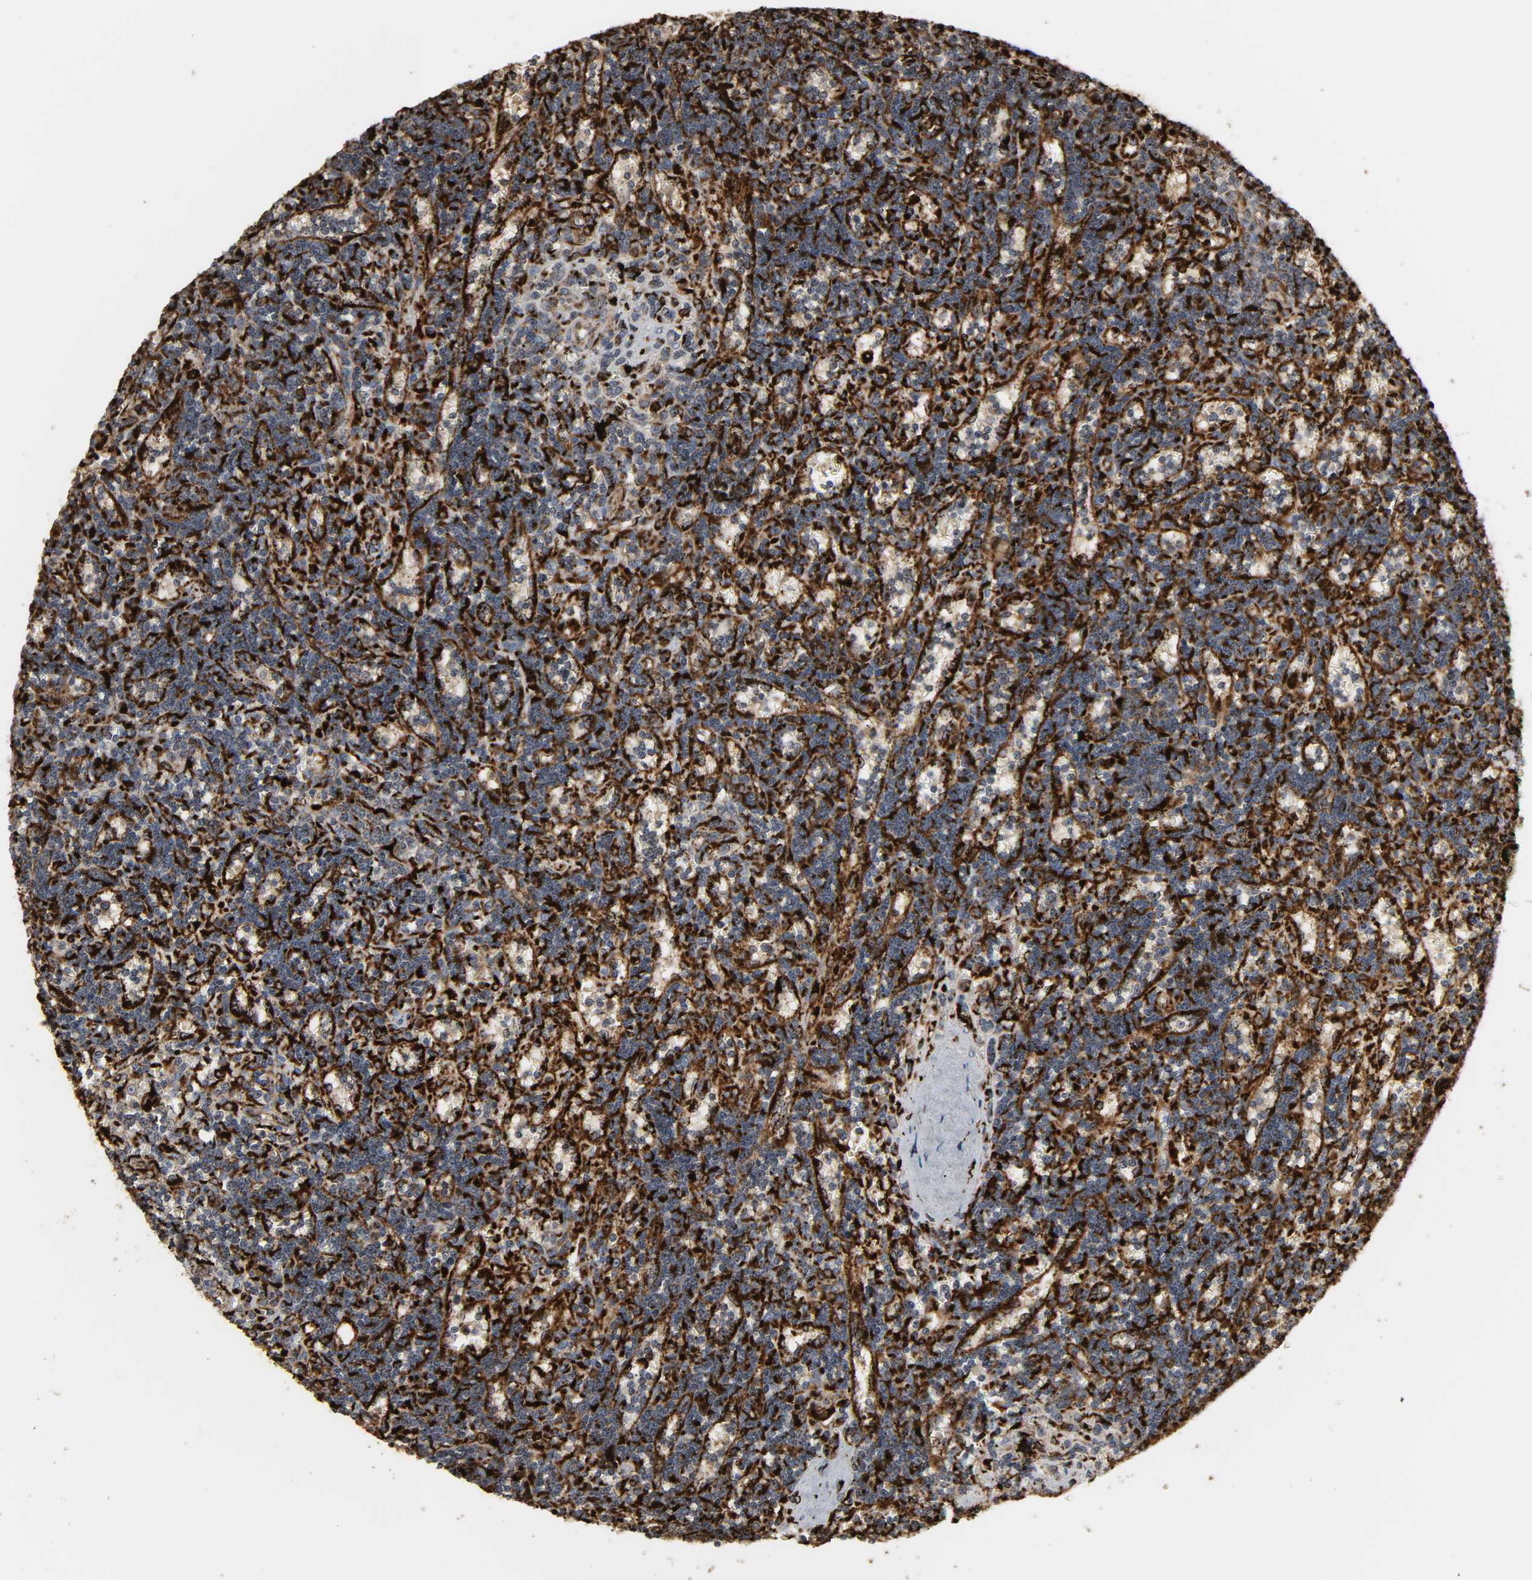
{"staining": {"intensity": "strong", "quantity": "25%-75%", "location": "cytoplasmic/membranous"}, "tissue": "lymphoma", "cell_type": "Tumor cells", "image_type": "cancer", "snomed": [{"axis": "morphology", "description": "Malignant lymphoma, non-Hodgkin's type, Low grade"}, {"axis": "topography", "description": "Spleen"}], "caption": "This histopathology image displays immunohistochemistry staining of lymphoma, with high strong cytoplasmic/membranous positivity in about 25%-75% of tumor cells.", "gene": "PSAP", "patient": {"sex": "male", "age": 60}}